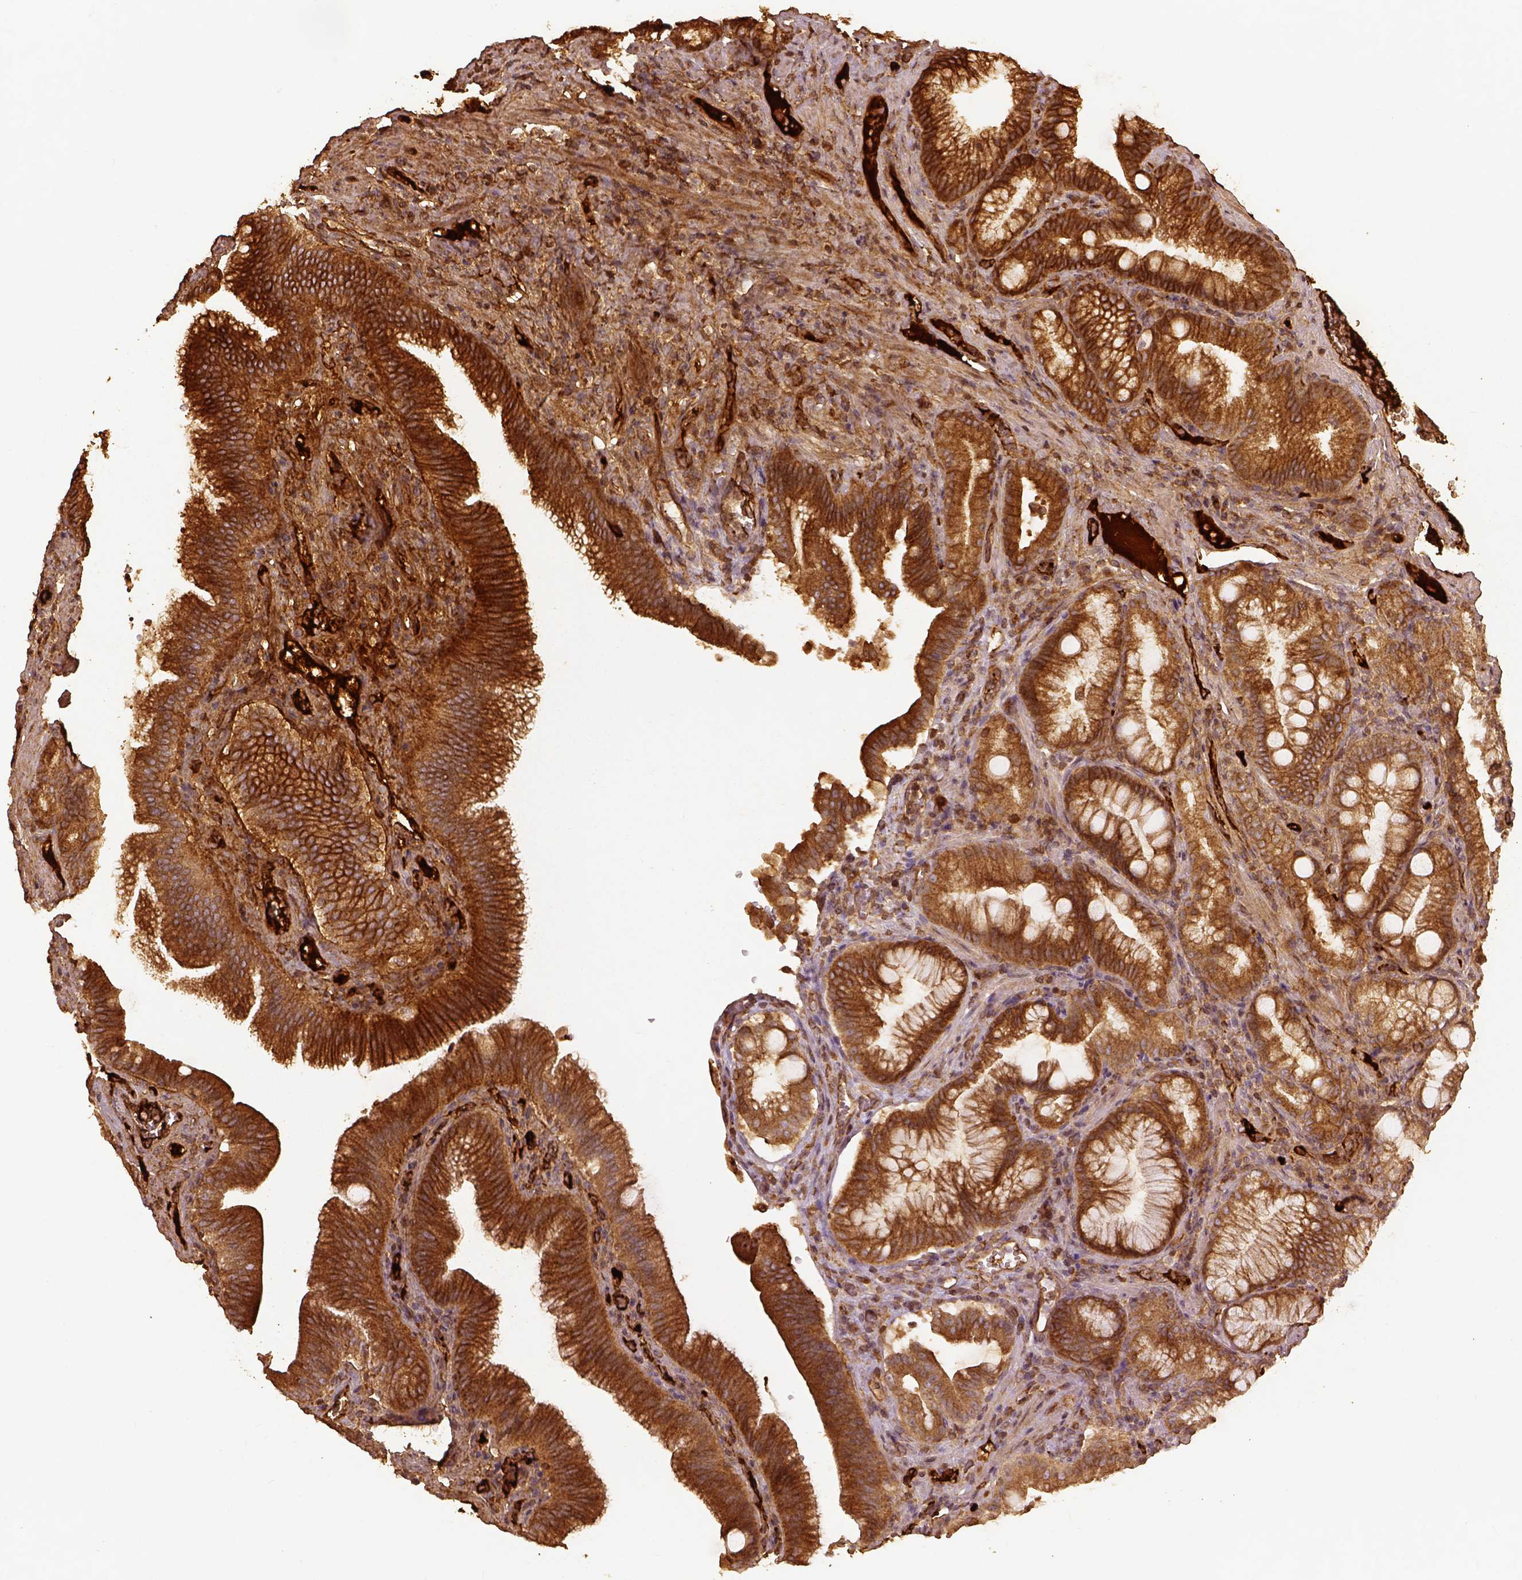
{"staining": {"intensity": "strong", "quantity": ">75%", "location": "cytoplasmic/membranous"}, "tissue": "duodenum", "cell_type": "Glandular cells", "image_type": "normal", "snomed": [{"axis": "morphology", "description": "Normal tissue, NOS"}, {"axis": "topography", "description": "Pancreas"}, {"axis": "topography", "description": "Duodenum"}], "caption": "Human duodenum stained with a brown dye exhibits strong cytoplasmic/membranous positive expression in about >75% of glandular cells.", "gene": "VEGFA", "patient": {"sex": "male", "age": 59}}